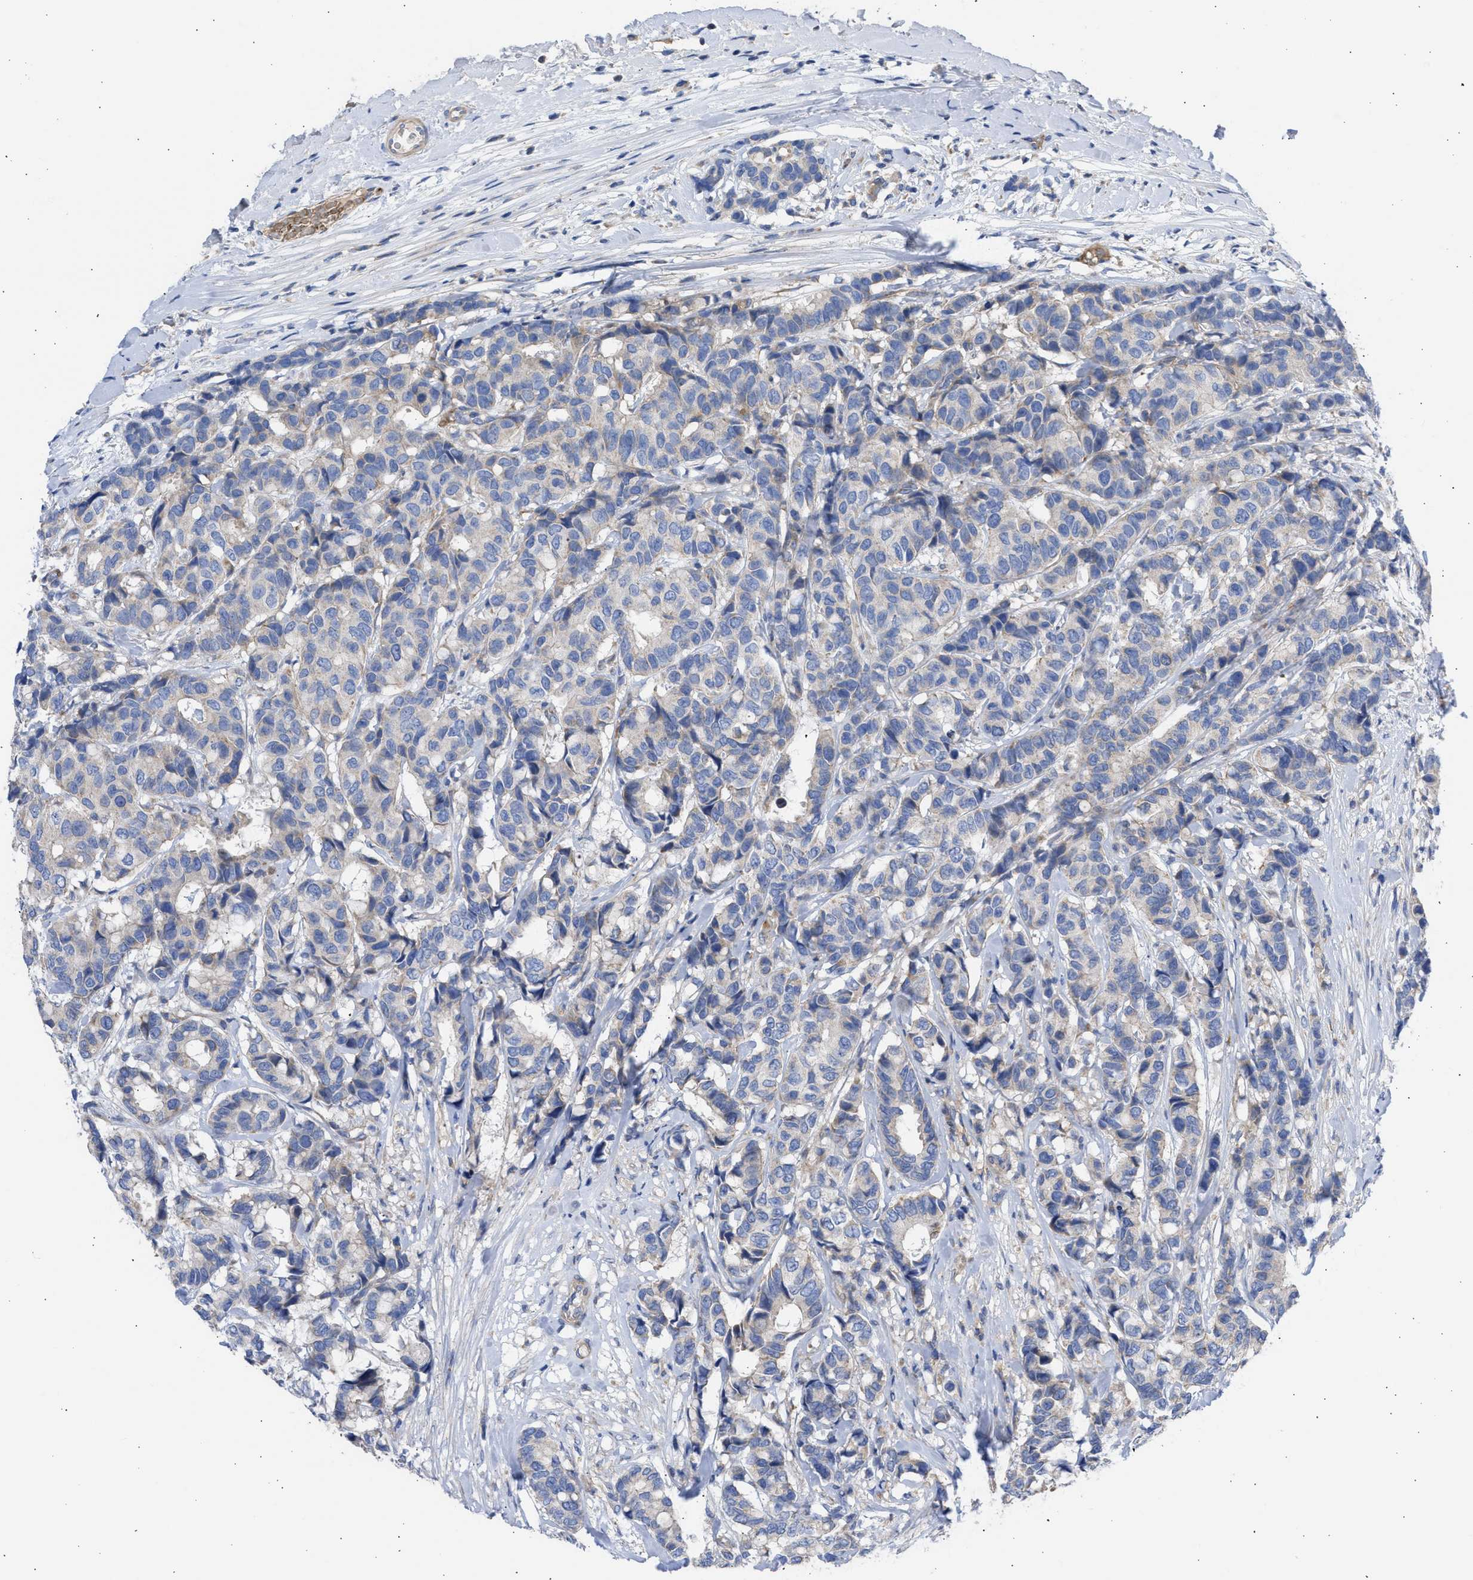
{"staining": {"intensity": "weak", "quantity": "<25%", "location": "cytoplasmic/membranous"}, "tissue": "breast cancer", "cell_type": "Tumor cells", "image_type": "cancer", "snomed": [{"axis": "morphology", "description": "Duct carcinoma"}, {"axis": "topography", "description": "Breast"}], "caption": "Image shows no protein positivity in tumor cells of breast invasive ductal carcinoma tissue. (DAB (3,3'-diaminobenzidine) immunohistochemistry visualized using brightfield microscopy, high magnification).", "gene": "BTG3", "patient": {"sex": "female", "age": 87}}